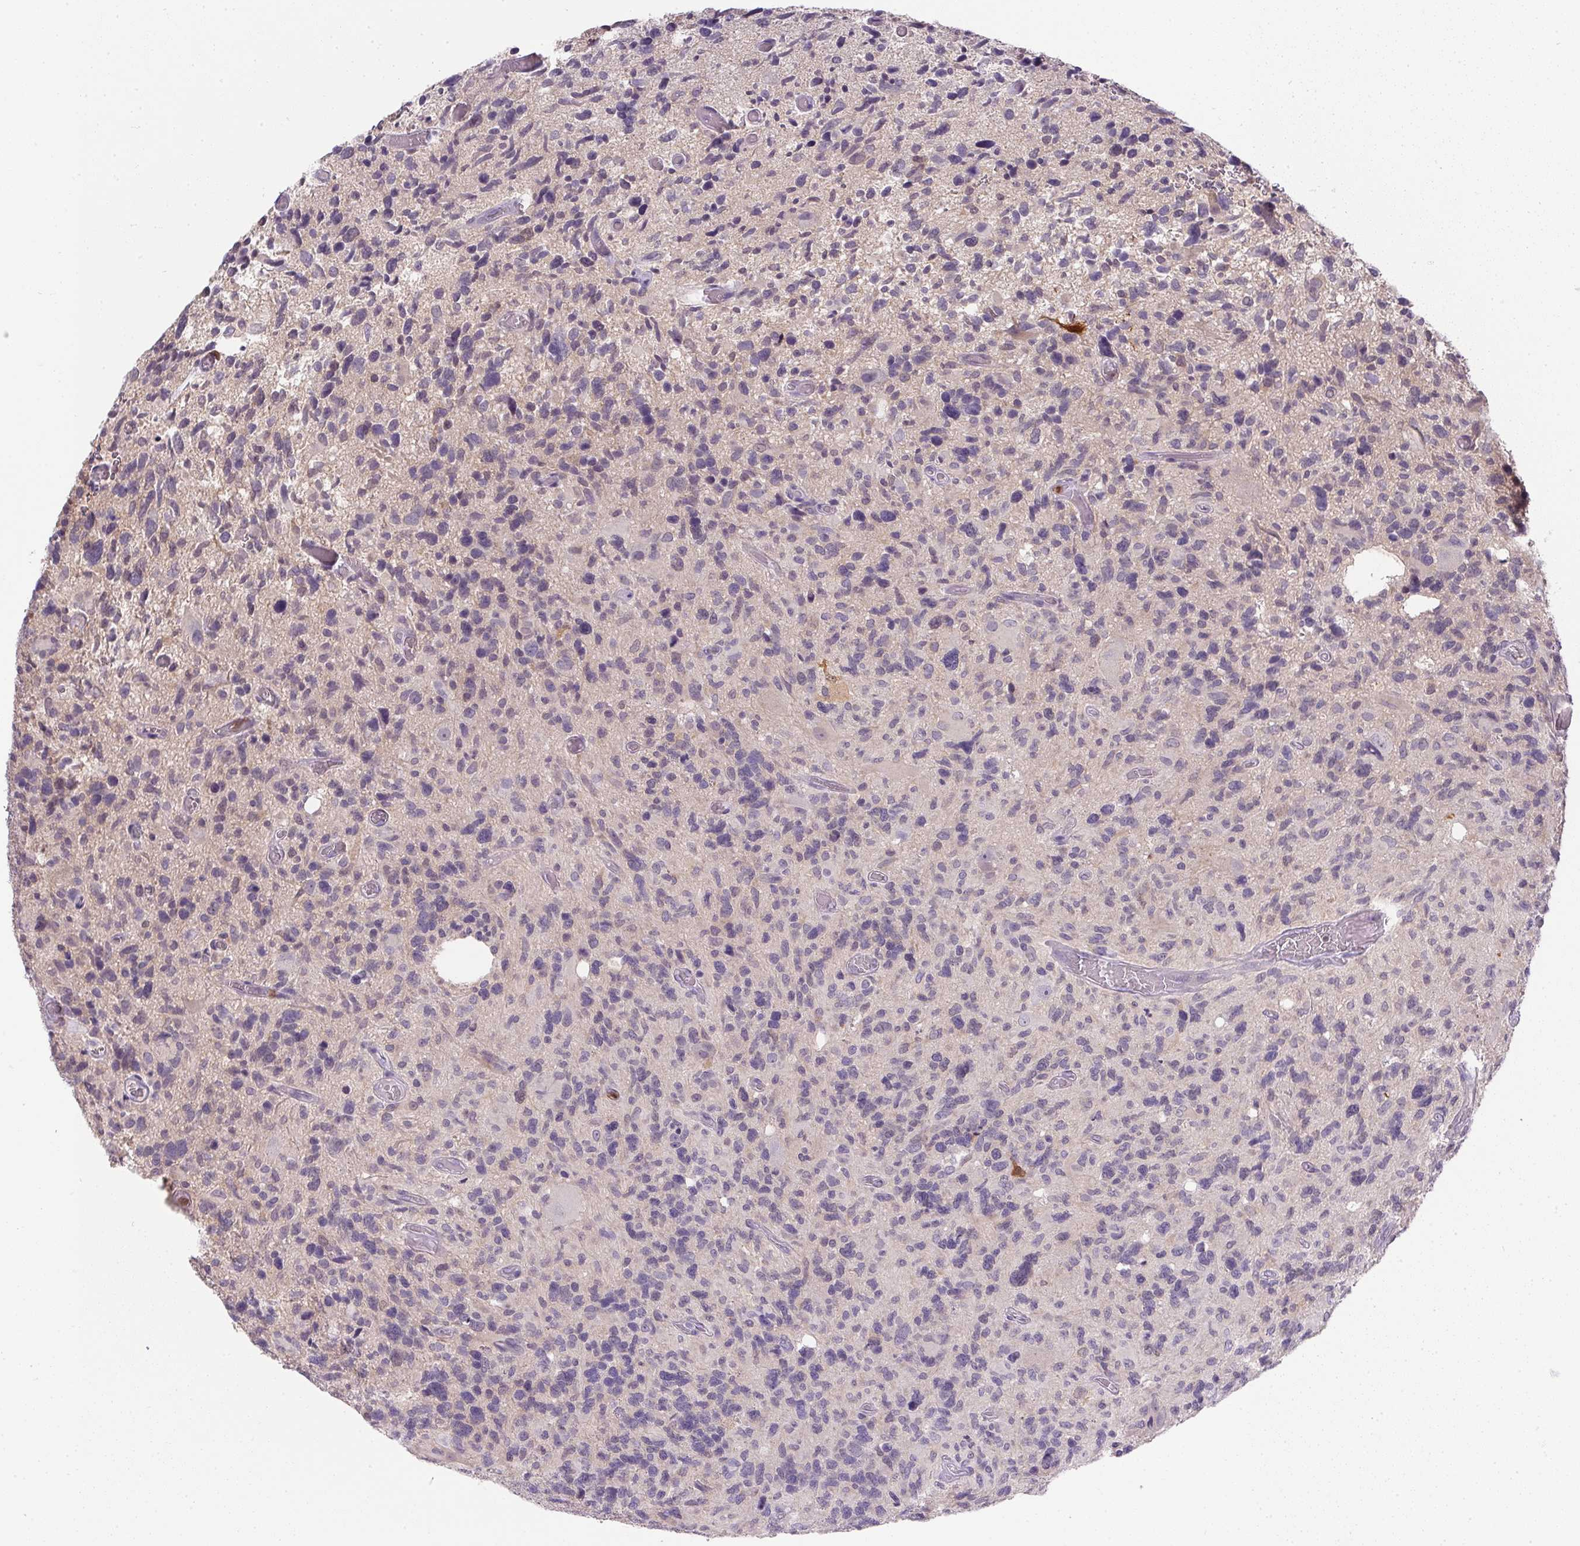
{"staining": {"intensity": "negative", "quantity": "none", "location": "none"}, "tissue": "glioma", "cell_type": "Tumor cells", "image_type": "cancer", "snomed": [{"axis": "morphology", "description": "Glioma, malignant, High grade"}, {"axis": "topography", "description": "Brain"}], "caption": "Immunohistochemistry (IHC) micrograph of neoplastic tissue: glioma stained with DAB (3,3'-diaminobenzidine) displays no significant protein staining in tumor cells.", "gene": "DNAJC5G", "patient": {"sex": "male", "age": 49}}